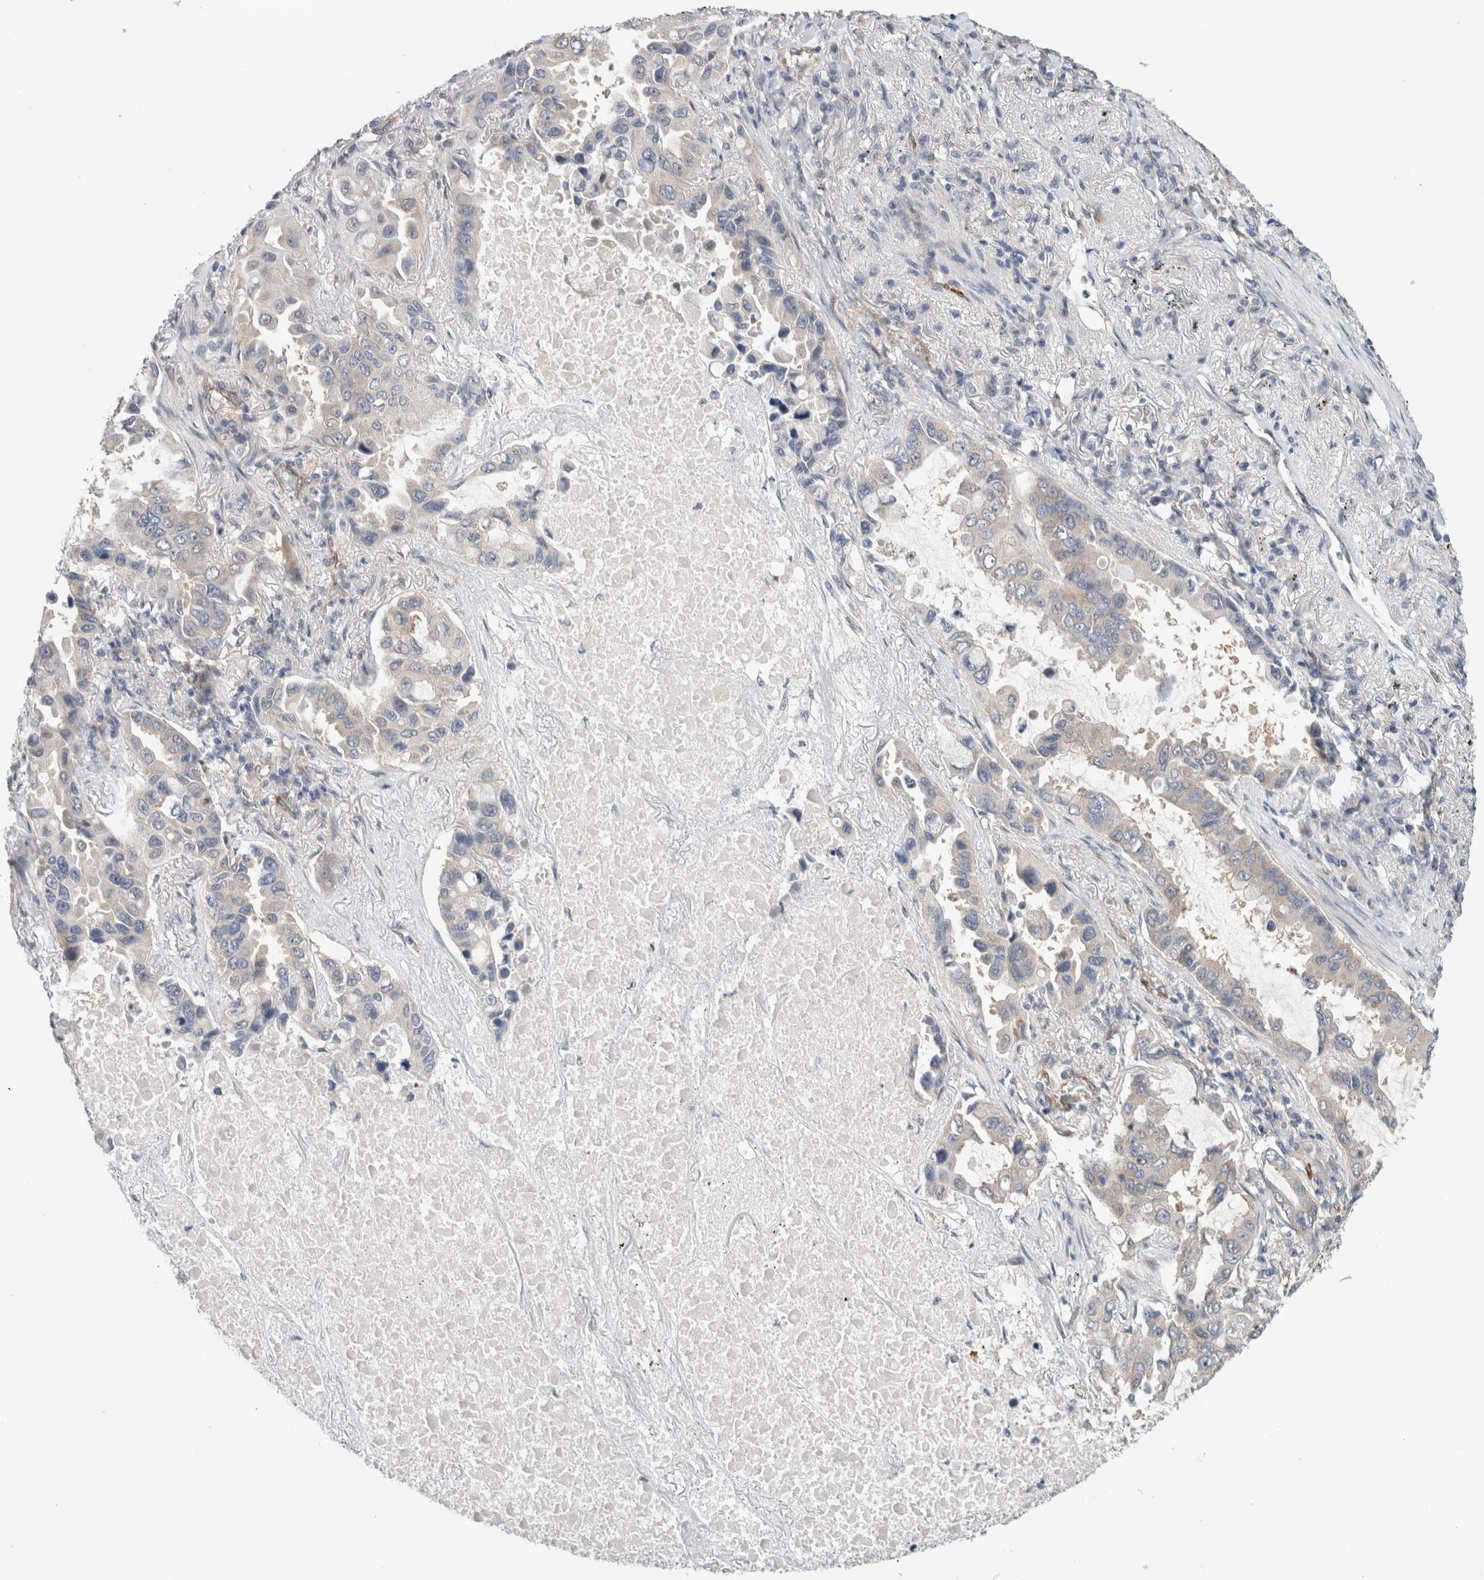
{"staining": {"intensity": "negative", "quantity": "none", "location": "none"}, "tissue": "lung cancer", "cell_type": "Tumor cells", "image_type": "cancer", "snomed": [{"axis": "morphology", "description": "Adenocarcinoma, NOS"}, {"axis": "topography", "description": "Lung"}], "caption": "This is an IHC micrograph of human adenocarcinoma (lung). There is no expression in tumor cells.", "gene": "EIF4G3", "patient": {"sex": "male", "age": 64}}